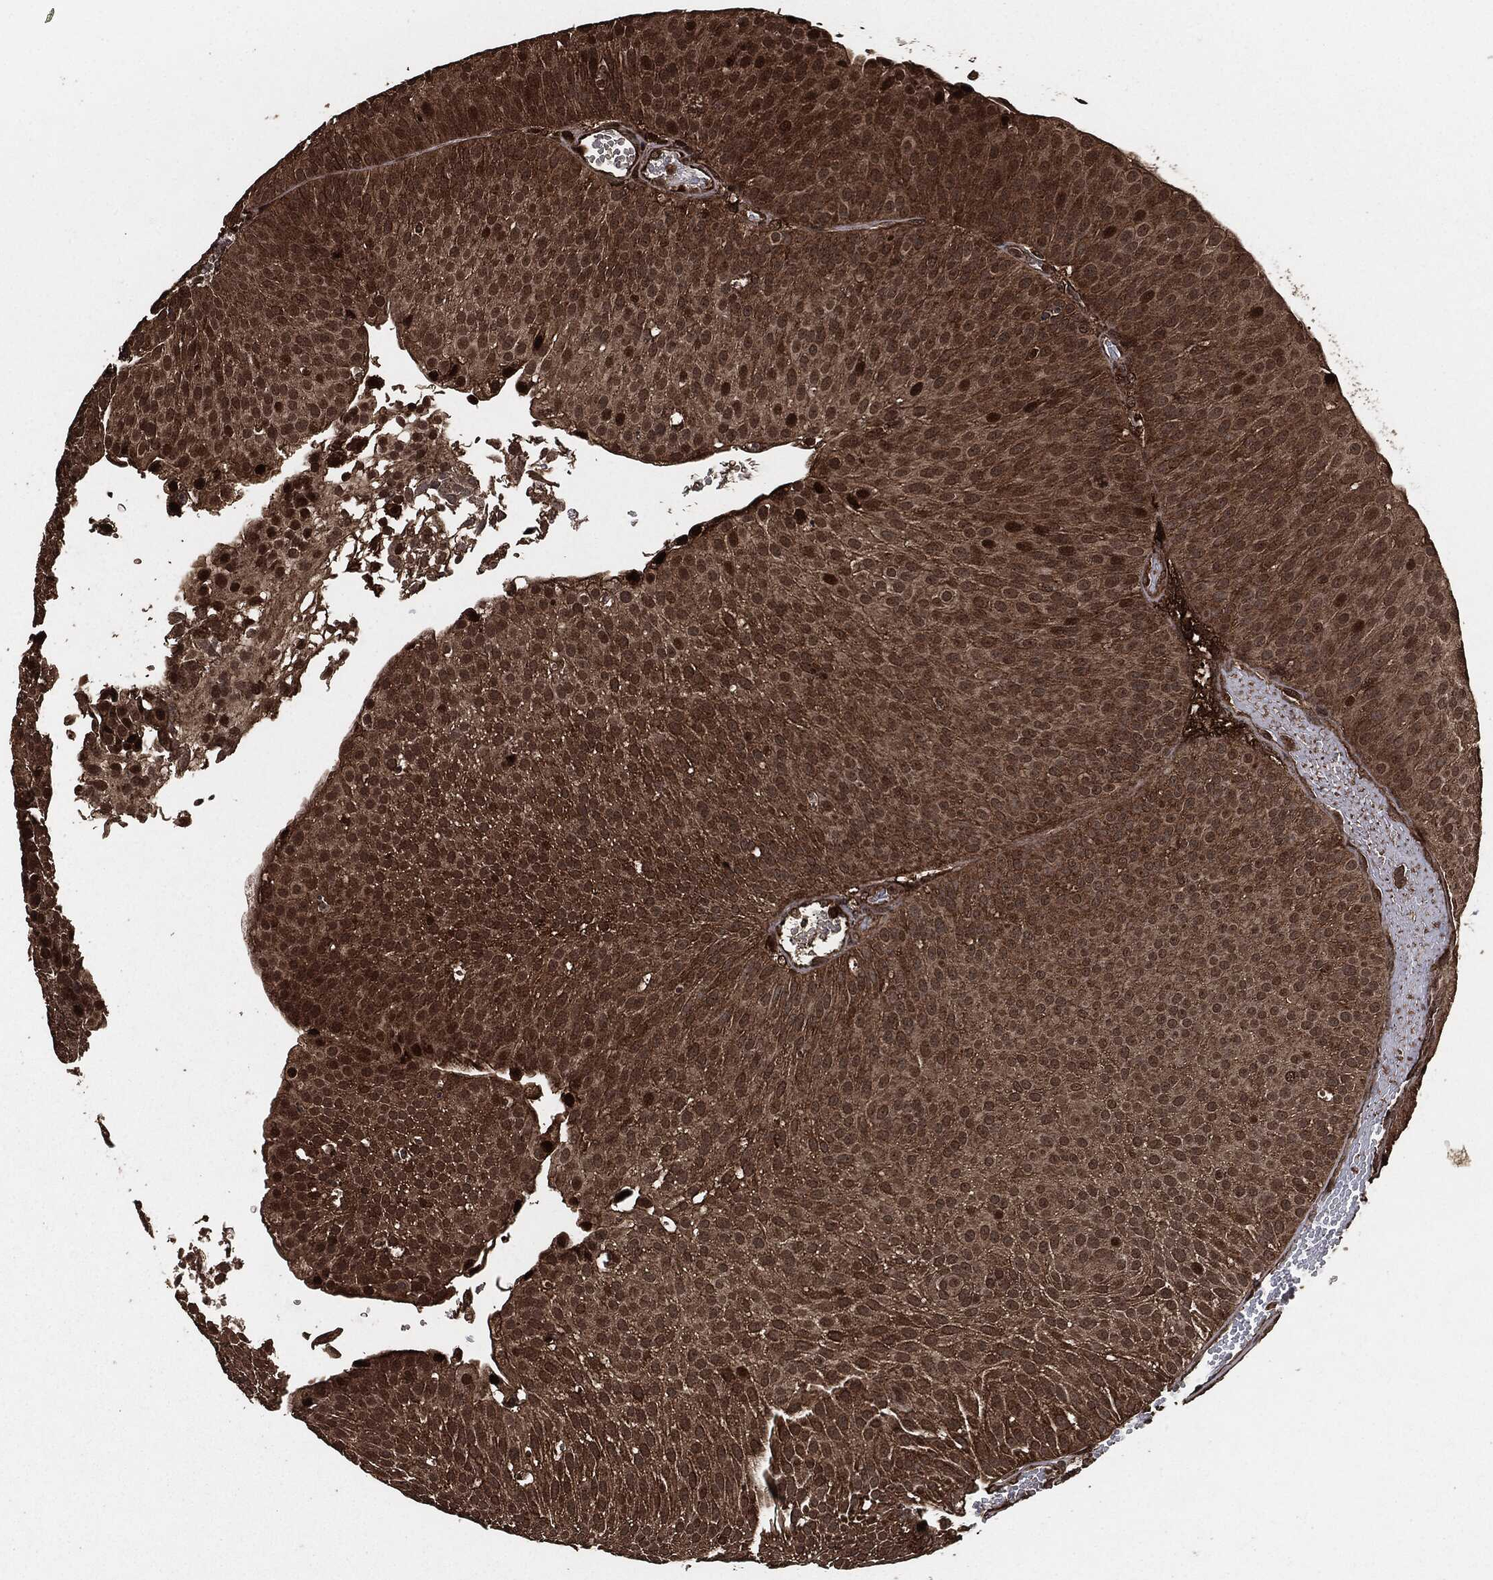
{"staining": {"intensity": "strong", "quantity": "<25%", "location": "nuclear"}, "tissue": "urothelial cancer", "cell_type": "Tumor cells", "image_type": "cancer", "snomed": [{"axis": "morphology", "description": "Urothelial carcinoma, Low grade"}, {"axis": "topography", "description": "Urinary bladder"}], "caption": "A medium amount of strong nuclear positivity is appreciated in approximately <25% of tumor cells in low-grade urothelial carcinoma tissue.", "gene": "EGFR", "patient": {"sex": "male", "age": 65}}